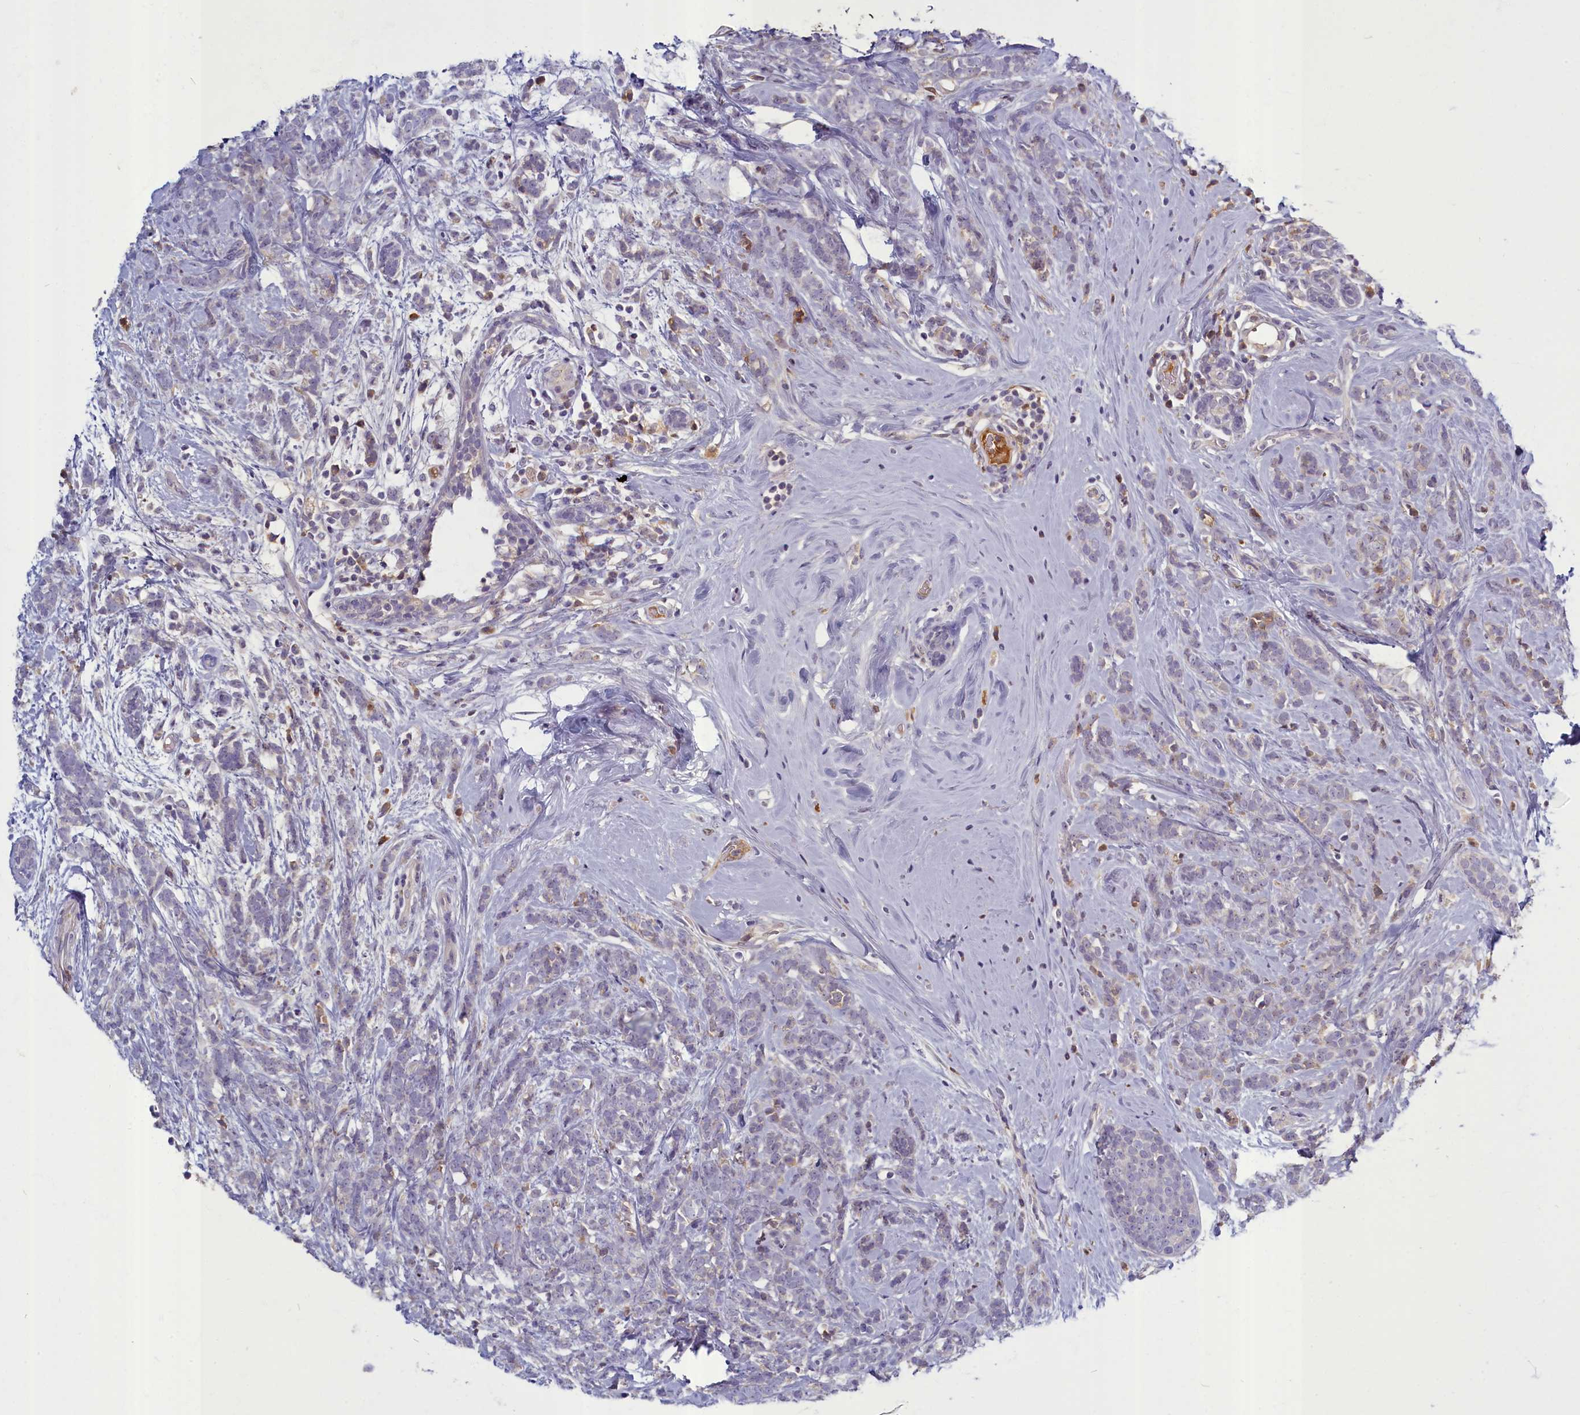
{"staining": {"intensity": "negative", "quantity": "none", "location": "none"}, "tissue": "breast cancer", "cell_type": "Tumor cells", "image_type": "cancer", "snomed": [{"axis": "morphology", "description": "Duct carcinoma"}, {"axis": "topography", "description": "Breast"}], "caption": "DAB (3,3'-diaminobenzidine) immunohistochemical staining of infiltrating ductal carcinoma (breast) demonstrates no significant staining in tumor cells.", "gene": "SV2C", "patient": {"sex": "female", "age": 75}}